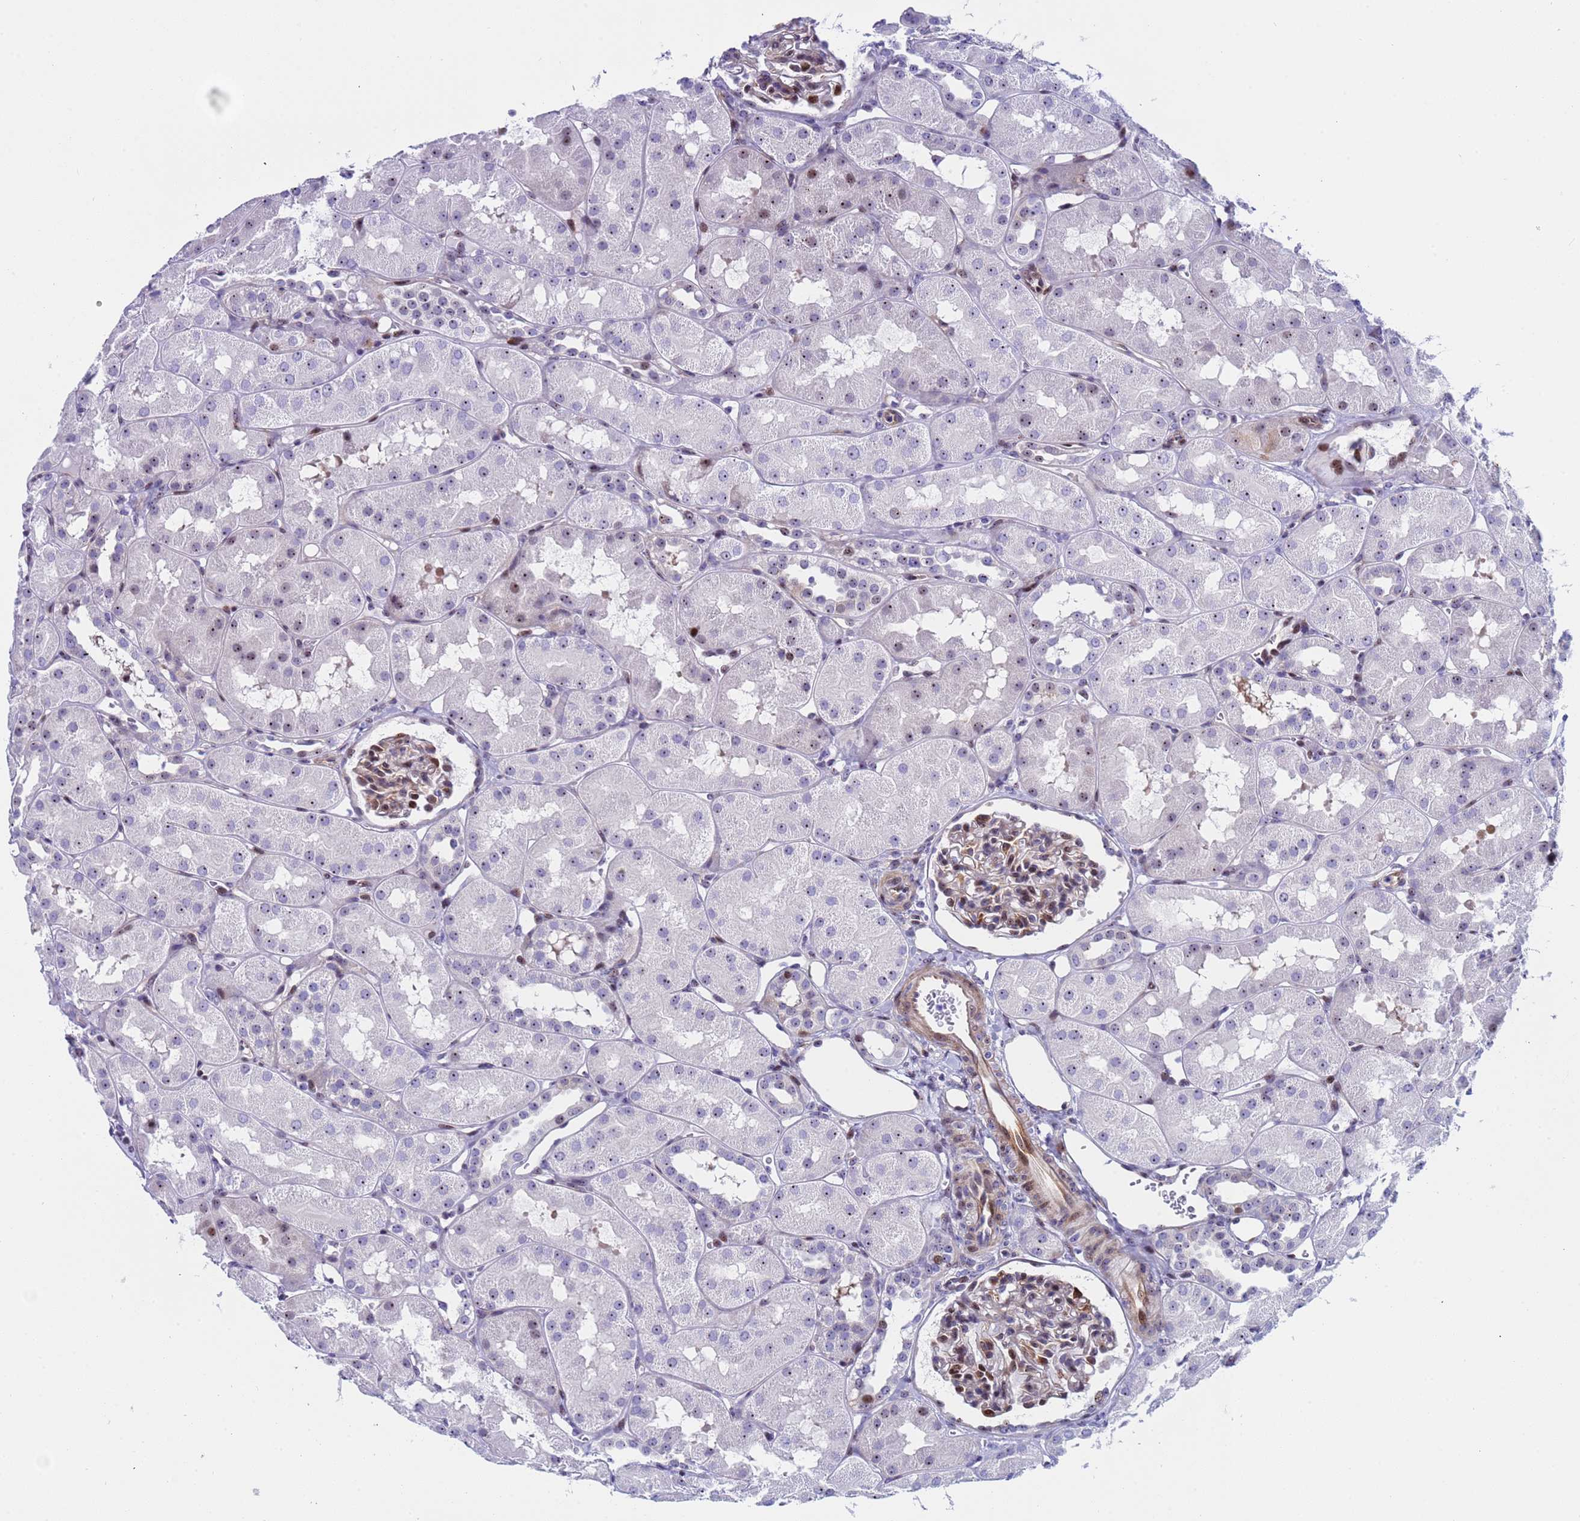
{"staining": {"intensity": "moderate", "quantity": "25%-75%", "location": "nuclear"}, "tissue": "kidney", "cell_type": "Cells in glomeruli", "image_type": "normal", "snomed": [{"axis": "morphology", "description": "Normal tissue, NOS"}, {"axis": "topography", "description": "Kidney"}, {"axis": "topography", "description": "Urinary bladder"}], "caption": "This is a micrograph of IHC staining of benign kidney, which shows moderate positivity in the nuclear of cells in glomeruli.", "gene": "POP5", "patient": {"sex": "male", "age": 16}}